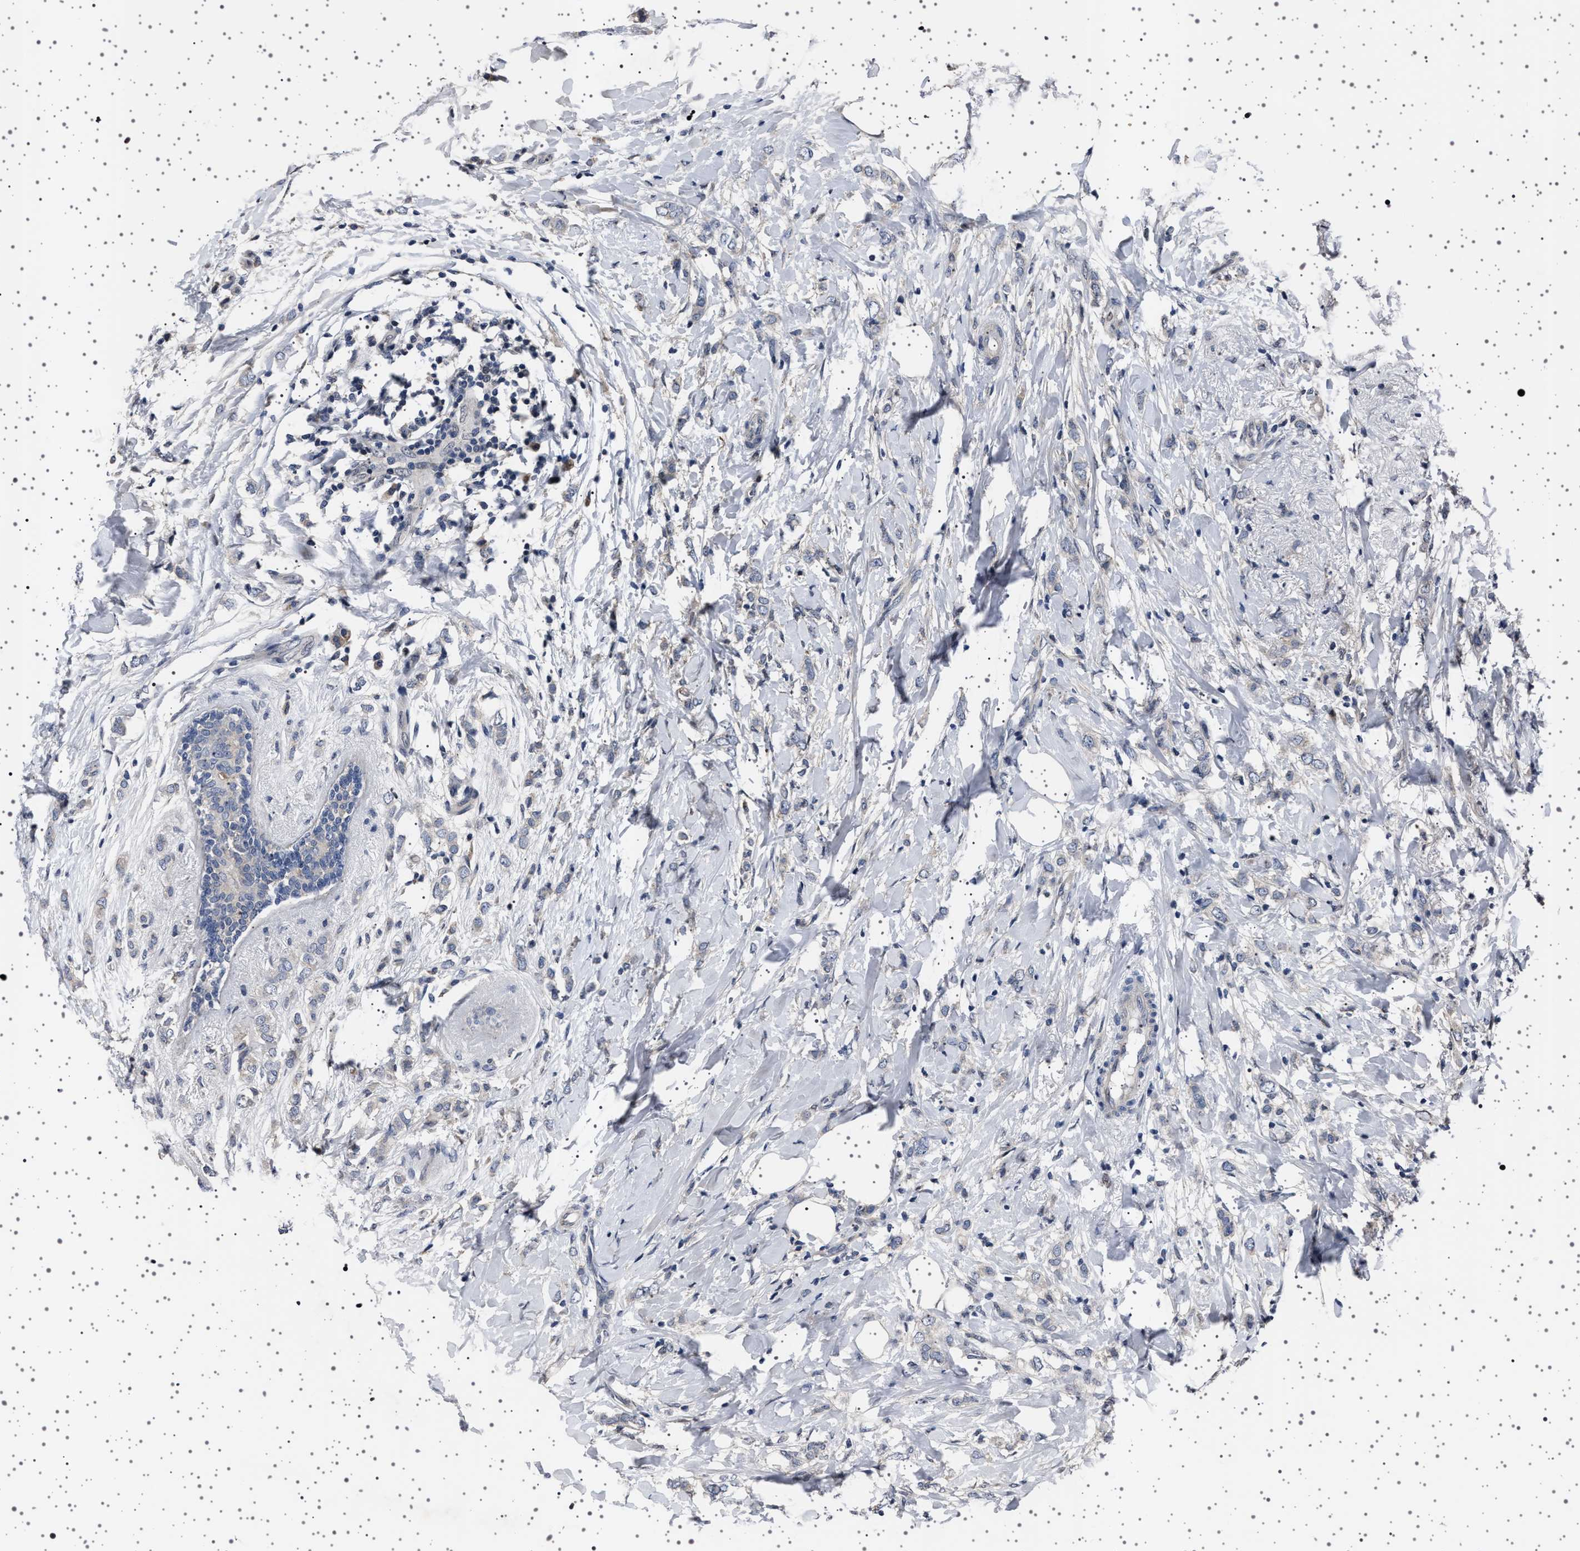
{"staining": {"intensity": "negative", "quantity": "none", "location": "none"}, "tissue": "breast cancer", "cell_type": "Tumor cells", "image_type": "cancer", "snomed": [{"axis": "morphology", "description": "Normal tissue, NOS"}, {"axis": "morphology", "description": "Lobular carcinoma"}, {"axis": "topography", "description": "Breast"}], "caption": "Immunohistochemical staining of breast cancer (lobular carcinoma) demonstrates no significant positivity in tumor cells. (Stains: DAB immunohistochemistry with hematoxylin counter stain, Microscopy: brightfield microscopy at high magnification).", "gene": "PAK5", "patient": {"sex": "female", "age": 47}}